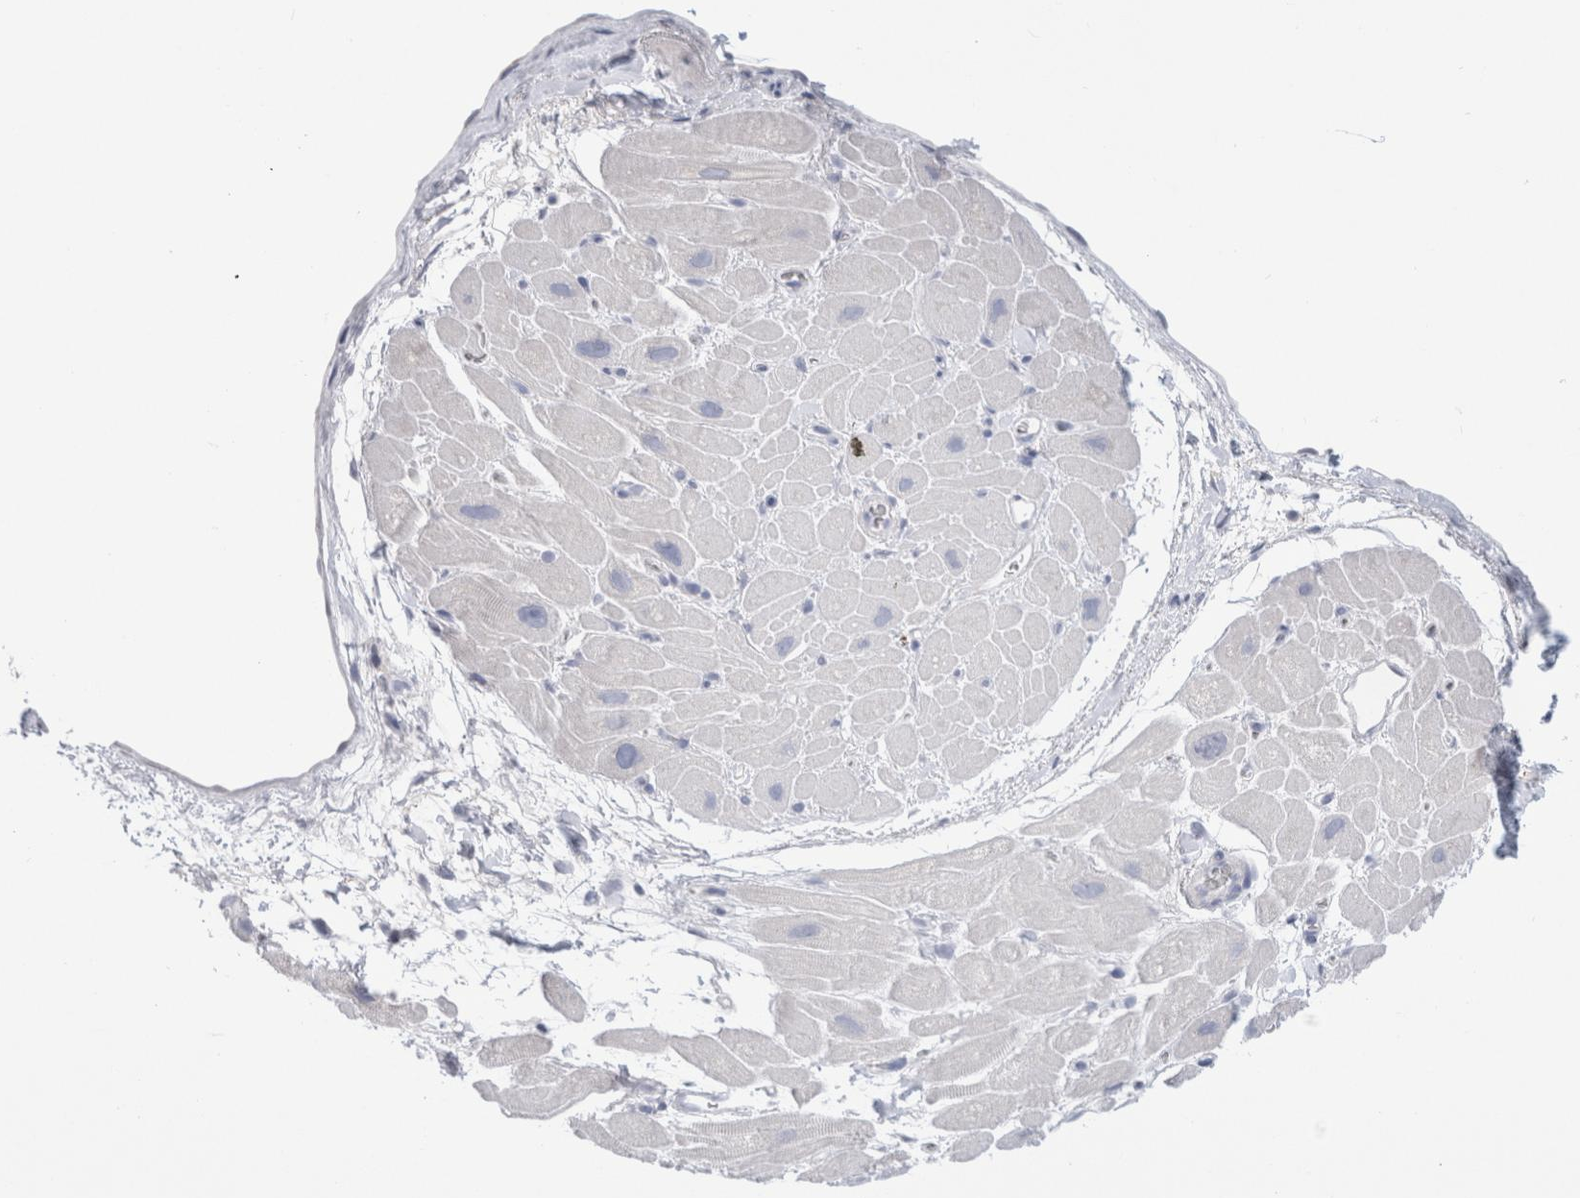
{"staining": {"intensity": "negative", "quantity": "none", "location": "none"}, "tissue": "heart muscle", "cell_type": "Cardiomyocytes", "image_type": "normal", "snomed": [{"axis": "morphology", "description": "Normal tissue, NOS"}, {"axis": "topography", "description": "Heart"}], "caption": "High power microscopy photomicrograph of an IHC micrograph of normal heart muscle, revealing no significant staining in cardiomyocytes.", "gene": "CD38", "patient": {"sex": "male", "age": 49}}